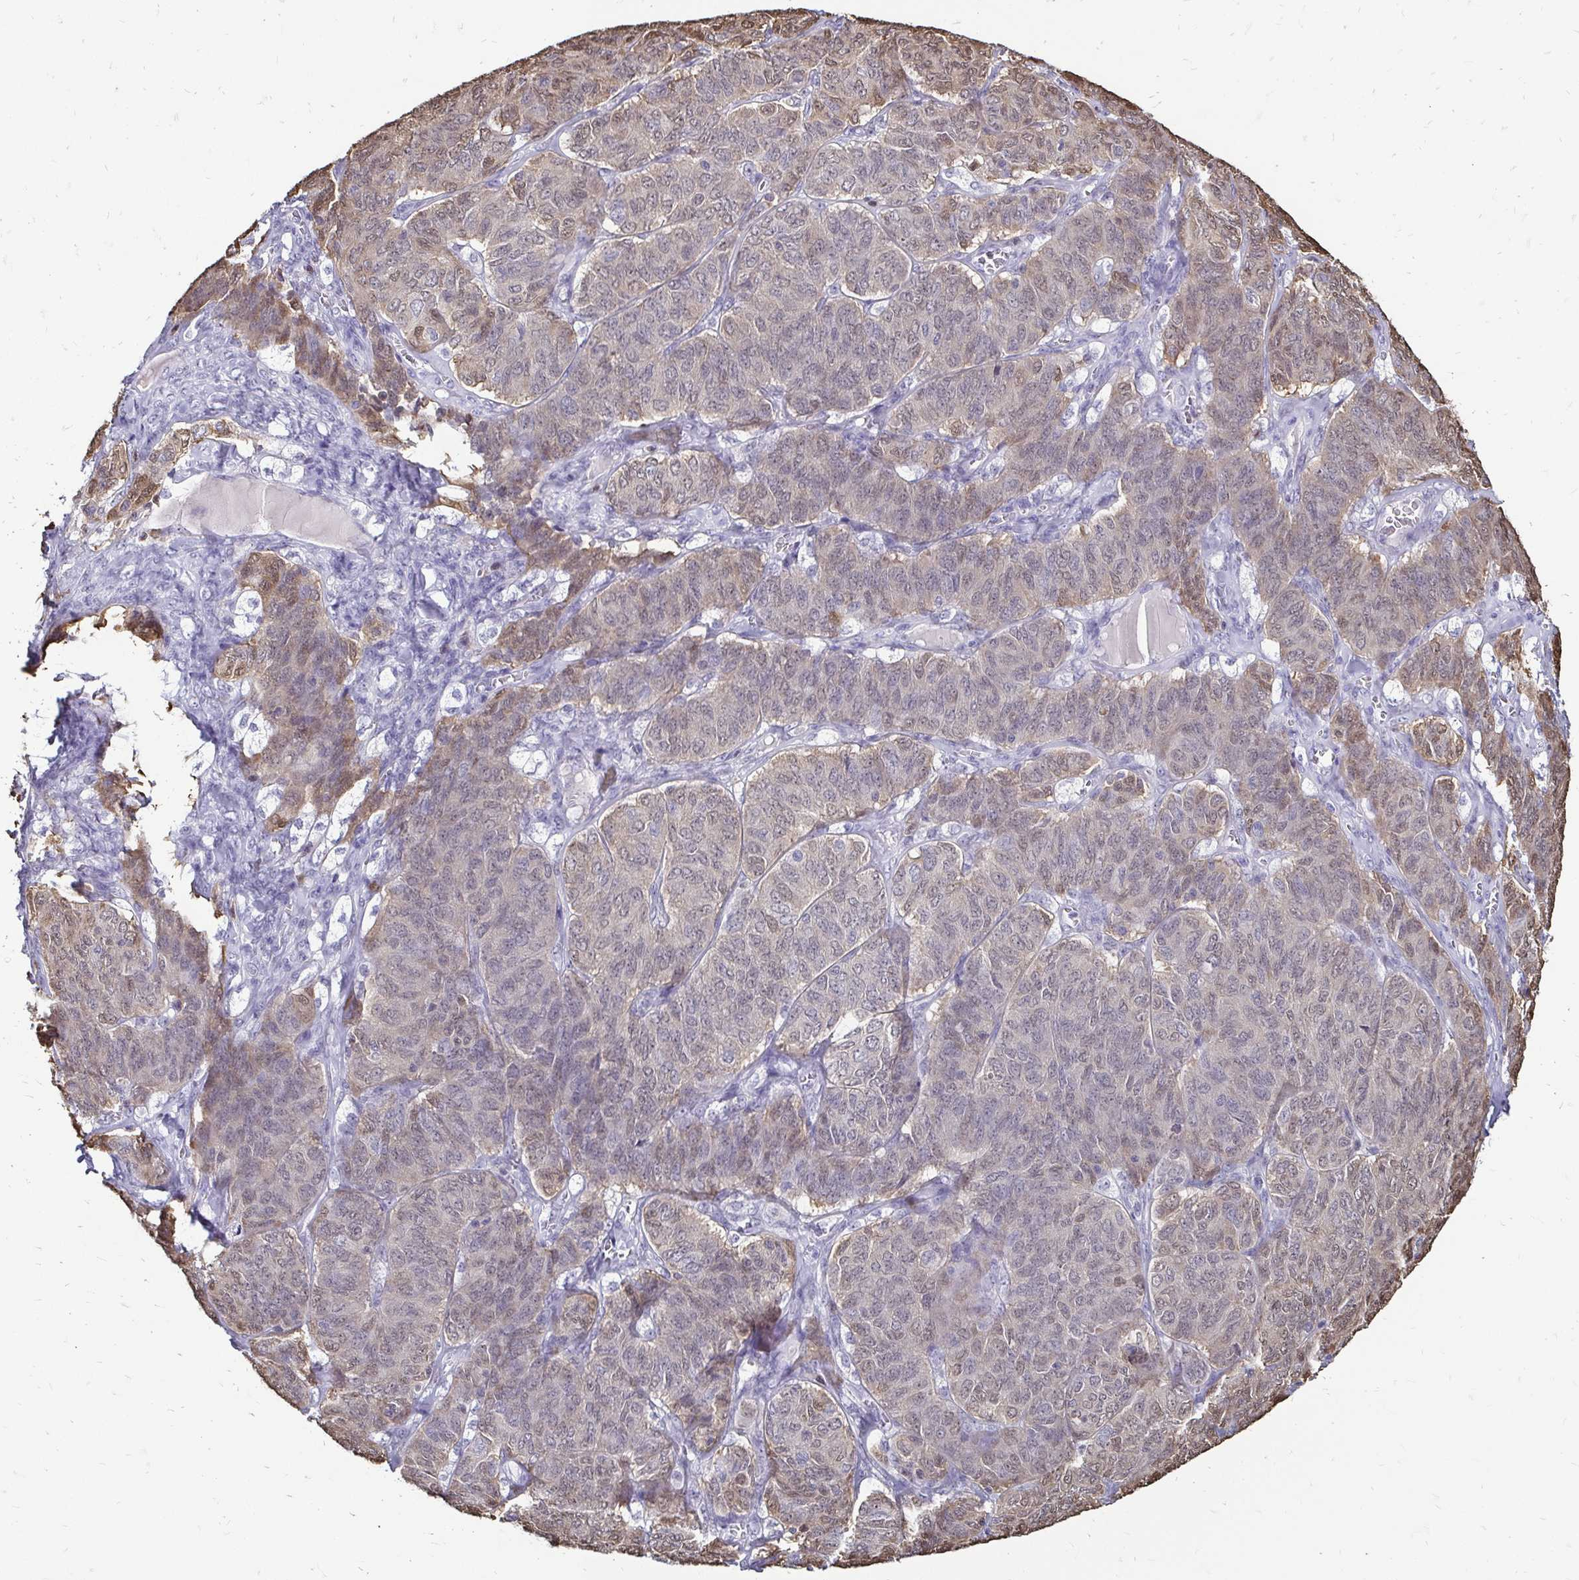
{"staining": {"intensity": "weak", "quantity": "<25%", "location": "cytoplasmic/membranous,nuclear"}, "tissue": "ovarian cancer", "cell_type": "Tumor cells", "image_type": "cancer", "snomed": [{"axis": "morphology", "description": "Carcinoma, endometroid"}, {"axis": "topography", "description": "Ovary"}], "caption": "Immunohistochemical staining of human ovarian cancer reveals no significant staining in tumor cells.", "gene": "ZFP1", "patient": {"sex": "female", "age": 80}}